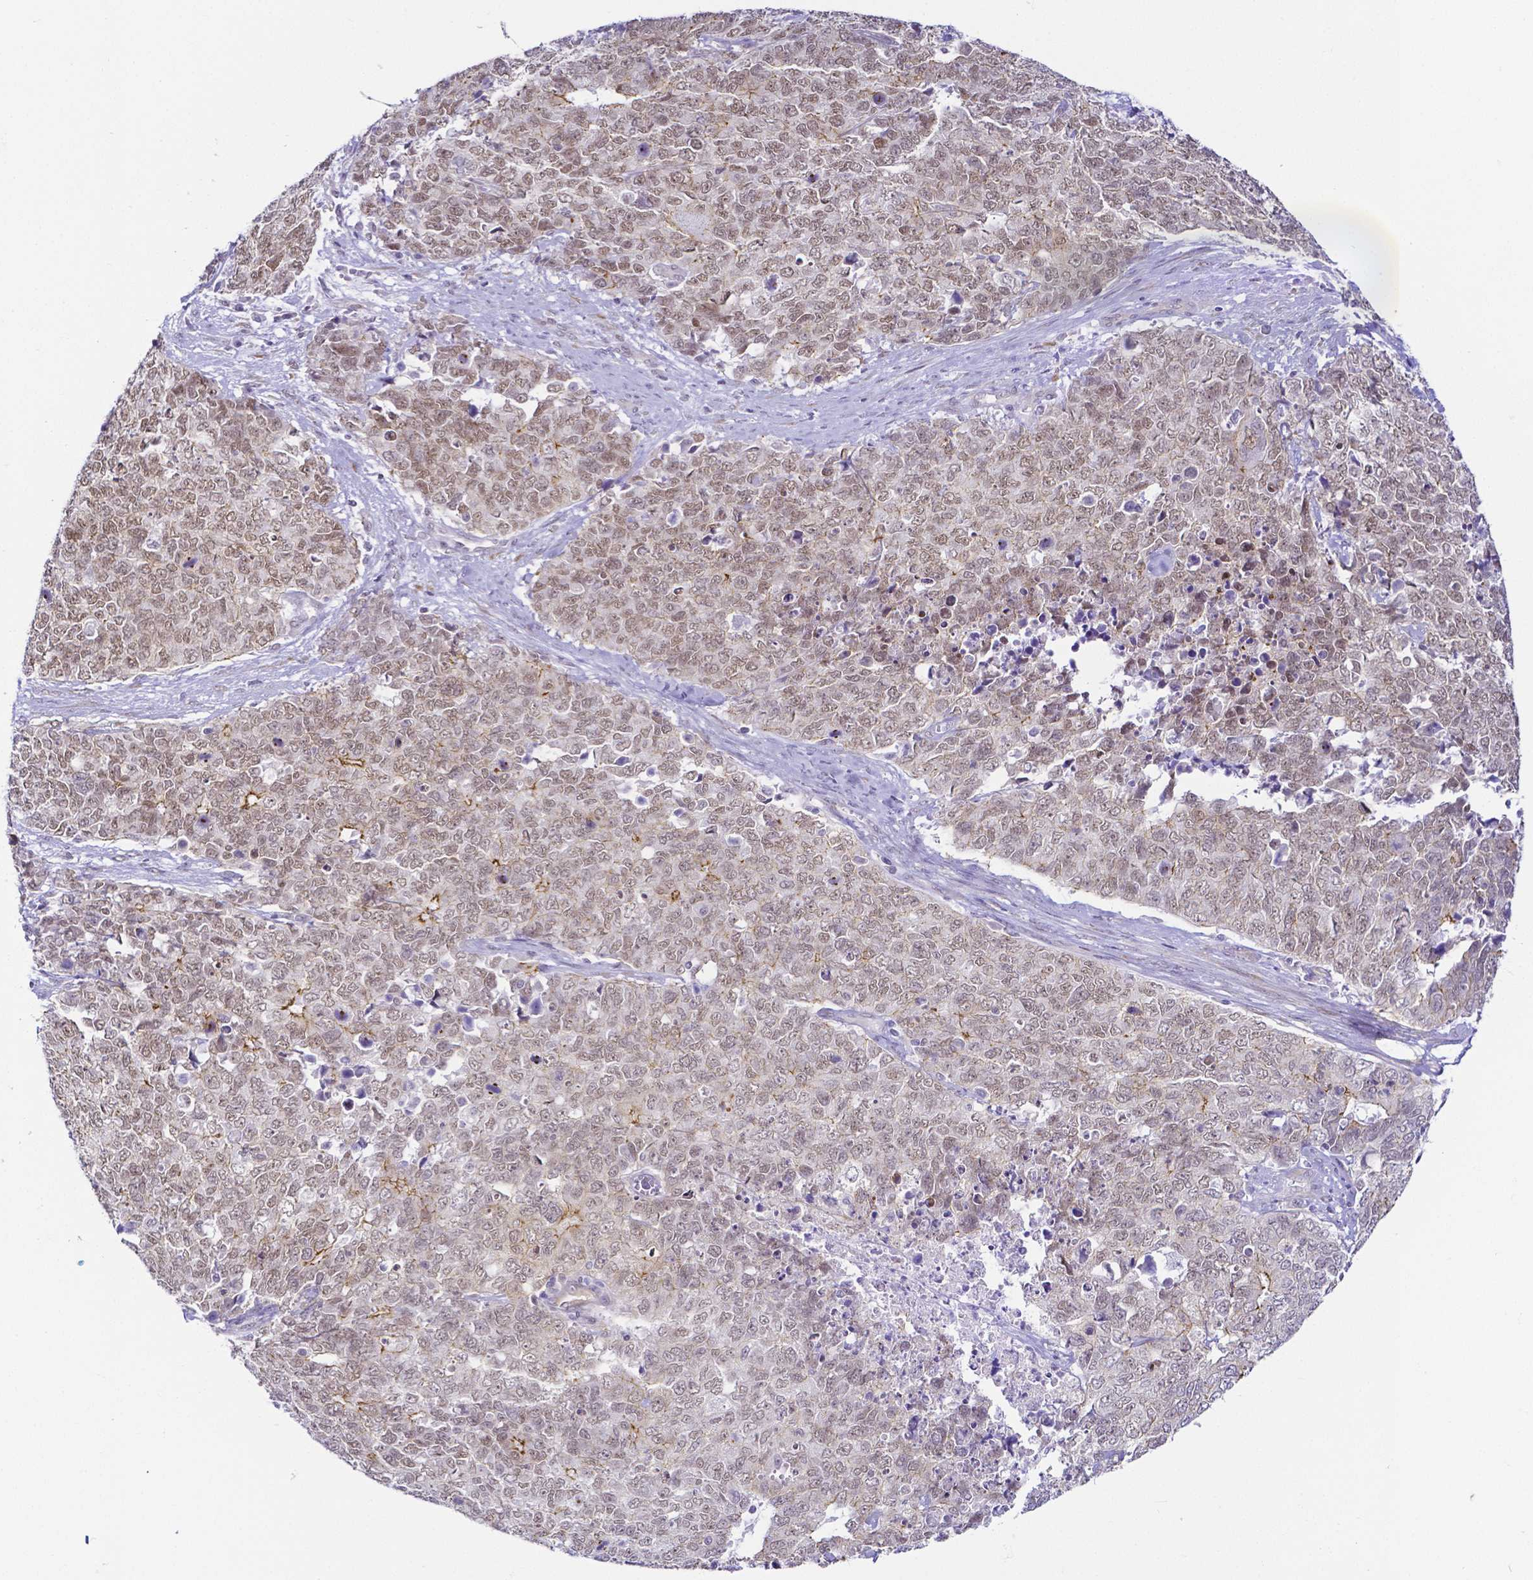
{"staining": {"intensity": "moderate", "quantity": "25%-75%", "location": "cytoplasmic/membranous,nuclear"}, "tissue": "cervical cancer", "cell_type": "Tumor cells", "image_type": "cancer", "snomed": [{"axis": "morphology", "description": "Adenocarcinoma, NOS"}, {"axis": "topography", "description": "Cervix"}], "caption": "Immunohistochemical staining of cervical adenocarcinoma demonstrates moderate cytoplasmic/membranous and nuclear protein staining in approximately 25%-75% of tumor cells. (DAB (3,3'-diaminobenzidine) IHC, brown staining for protein, blue staining for nuclei).", "gene": "FAM83G", "patient": {"sex": "female", "age": 63}}